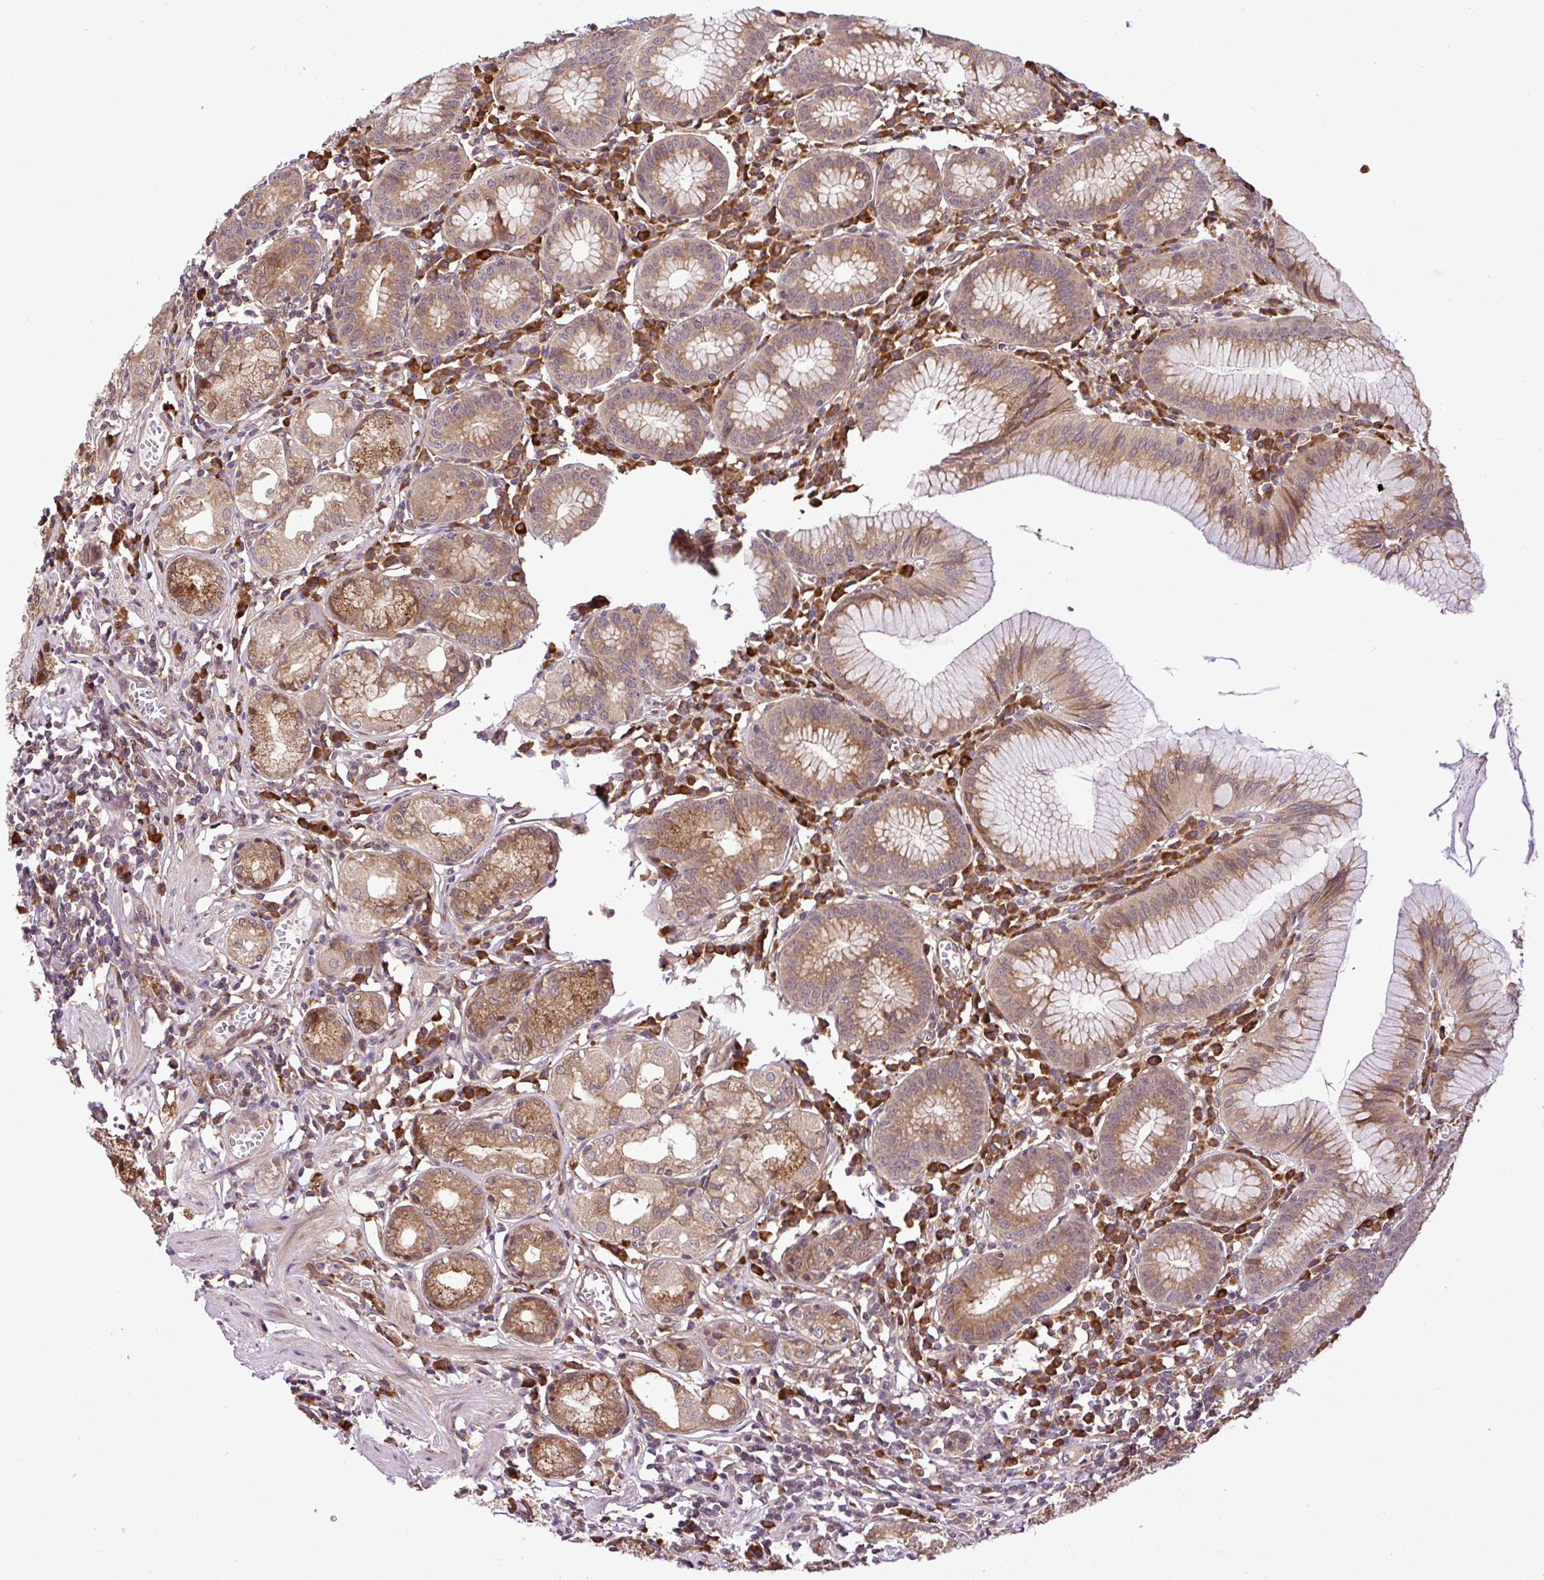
{"staining": {"intensity": "moderate", "quantity": ">75%", "location": "cytoplasmic/membranous"}, "tissue": "stomach", "cell_type": "Glandular cells", "image_type": "normal", "snomed": [{"axis": "morphology", "description": "Normal tissue, NOS"}, {"axis": "topography", "description": "Stomach"}], "caption": "Protein expression analysis of unremarkable stomach demonstrates moderate cytoplasmic/membranous expression in about >75% of glandular cells. (DAB (3,3'-diaminobenzidine) IHC with brightfield microscopy, high magnification).", "gene": "DLGAP4", "patient": {"sex": "male", "age": 55}}